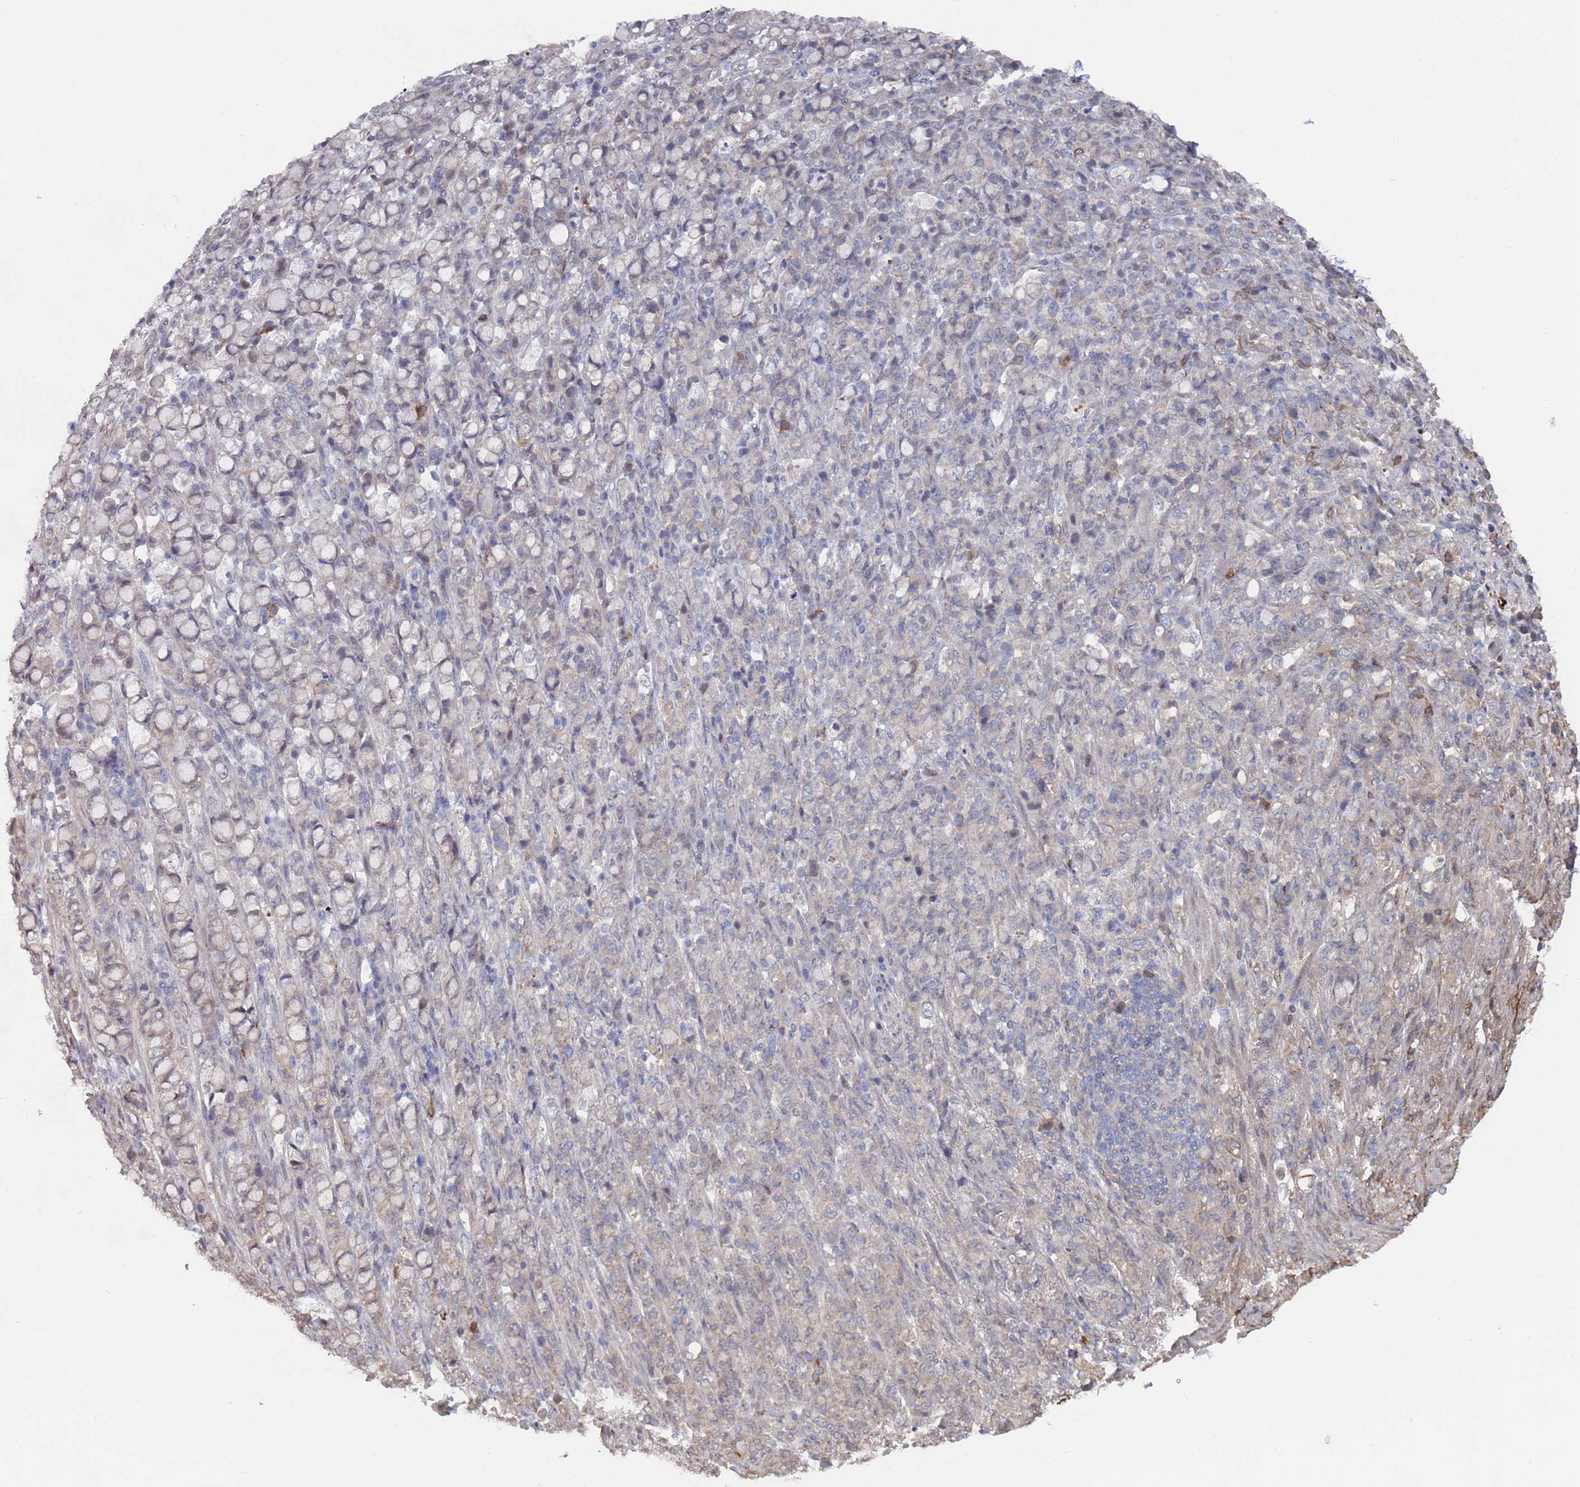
{"staining": {"intensity": "weak", "quantity": "<25%", "location": "nuclear"}, "tissue": "stomach cancer", "cell_type": "Tumor cells", "image_type": "cancer", "snomed": [{"axis": "morphology", "description": "Normal tissue, NOS"}, {"axis": "morphology", "description": "Adenocarcinoma, NOS"}, {"axis": "topography", "description": "Stomach"}], "caption": "Immunohistochemical staining of stomach cancer demonstrates no significant expression in tumor cells. The staining was performed using DAB to visualize the protein expression in brown, while the nuclei were stained in blue with hematoxylin (Magnification: 20x).", "gene": "DGKD", "patient": {"sex": "female", "age": 79}}